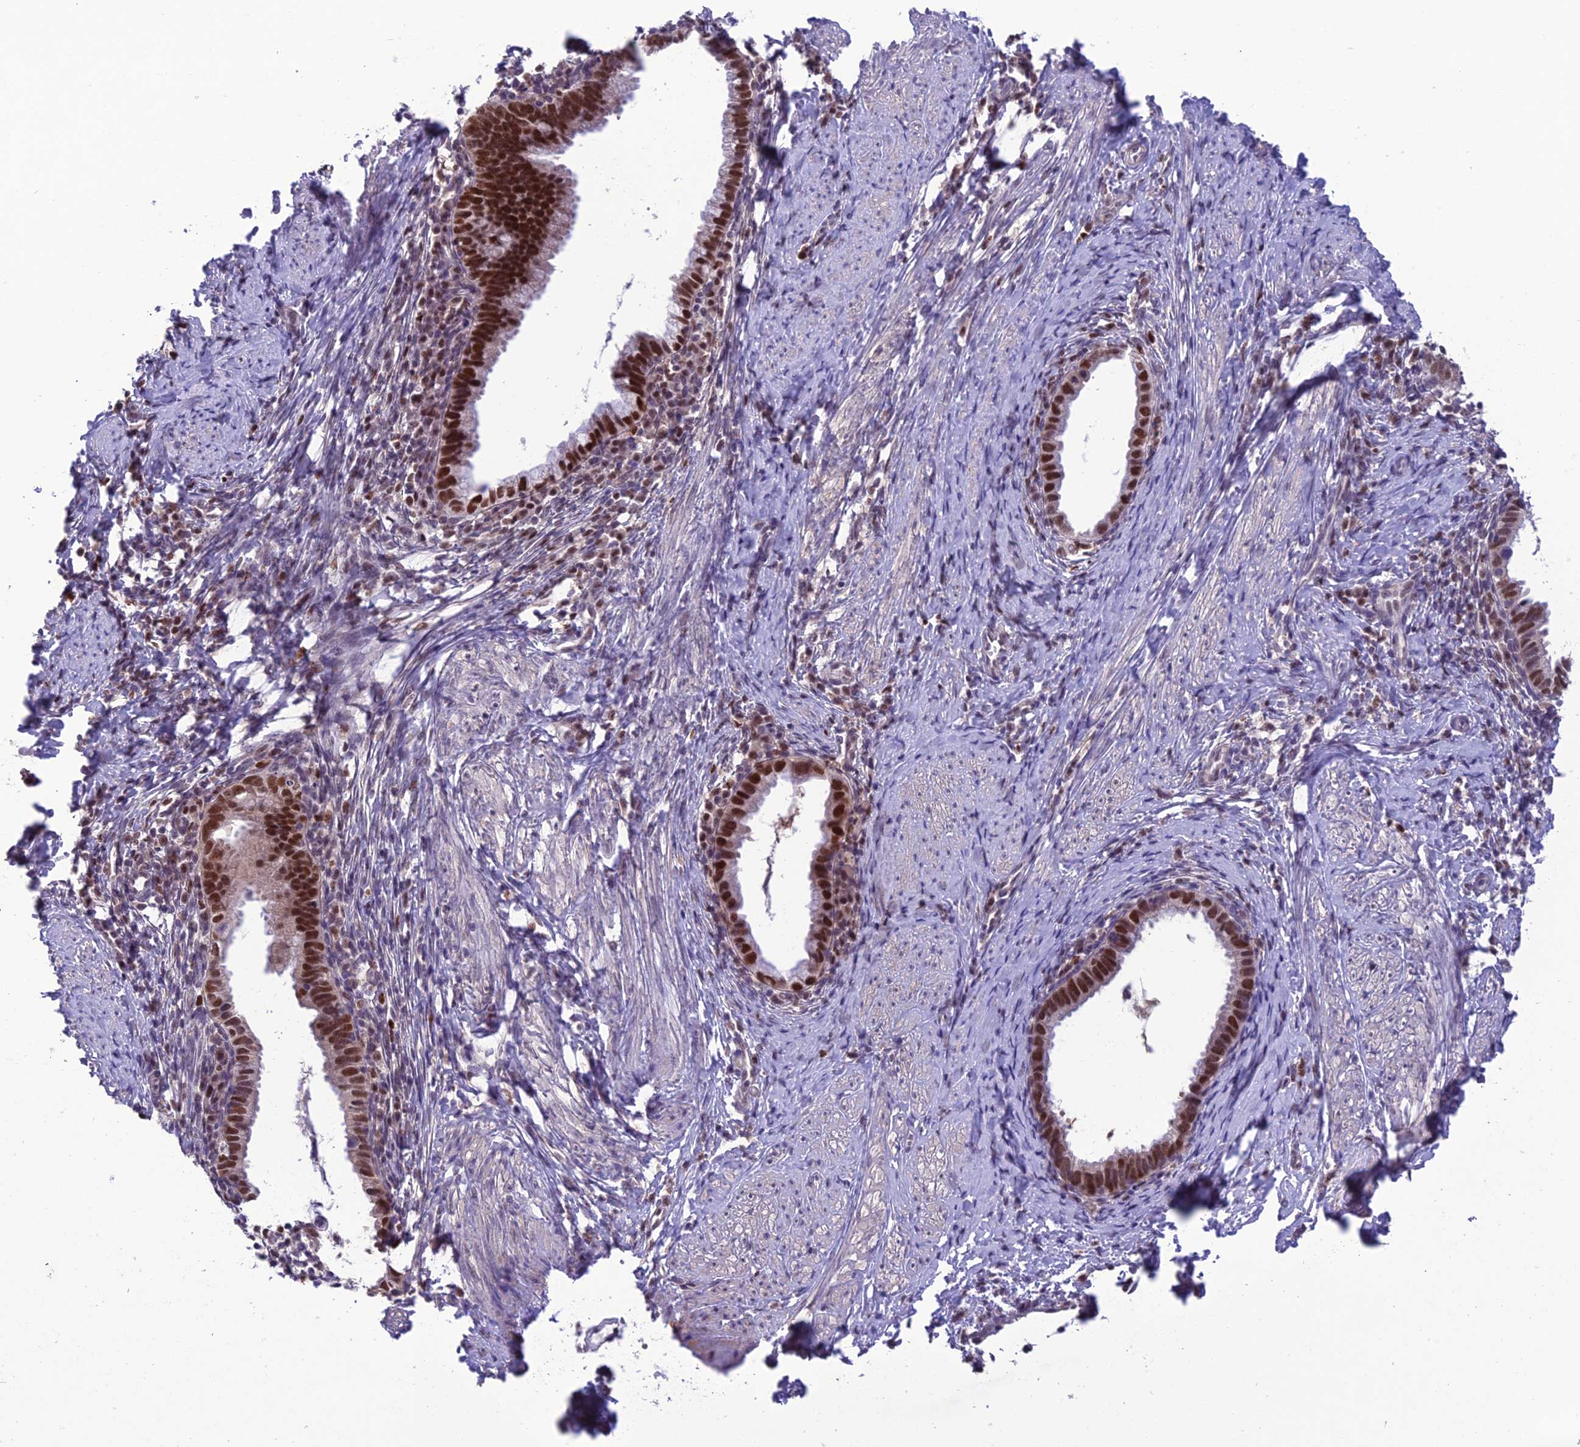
{"staining": {"intensity": "strong", "quantity": ">75%", "location": "nuclear"}, "tissue": "cervical cancer", "cell_type": "Tumor cells", "image_type": "cancer", "snomed": [{"axis": "morphology", "description": "Adenocarcinoma, NOS"}, {"axis": "topography", "description": "Cervix"}], "caption": "Cervical cancer stained for a protein (brown) displays strong nuclear positive positivity in approximately >75% of tumor cells.", "gene": "MIS12", "patient": {"sex": "female", "age": 36}}